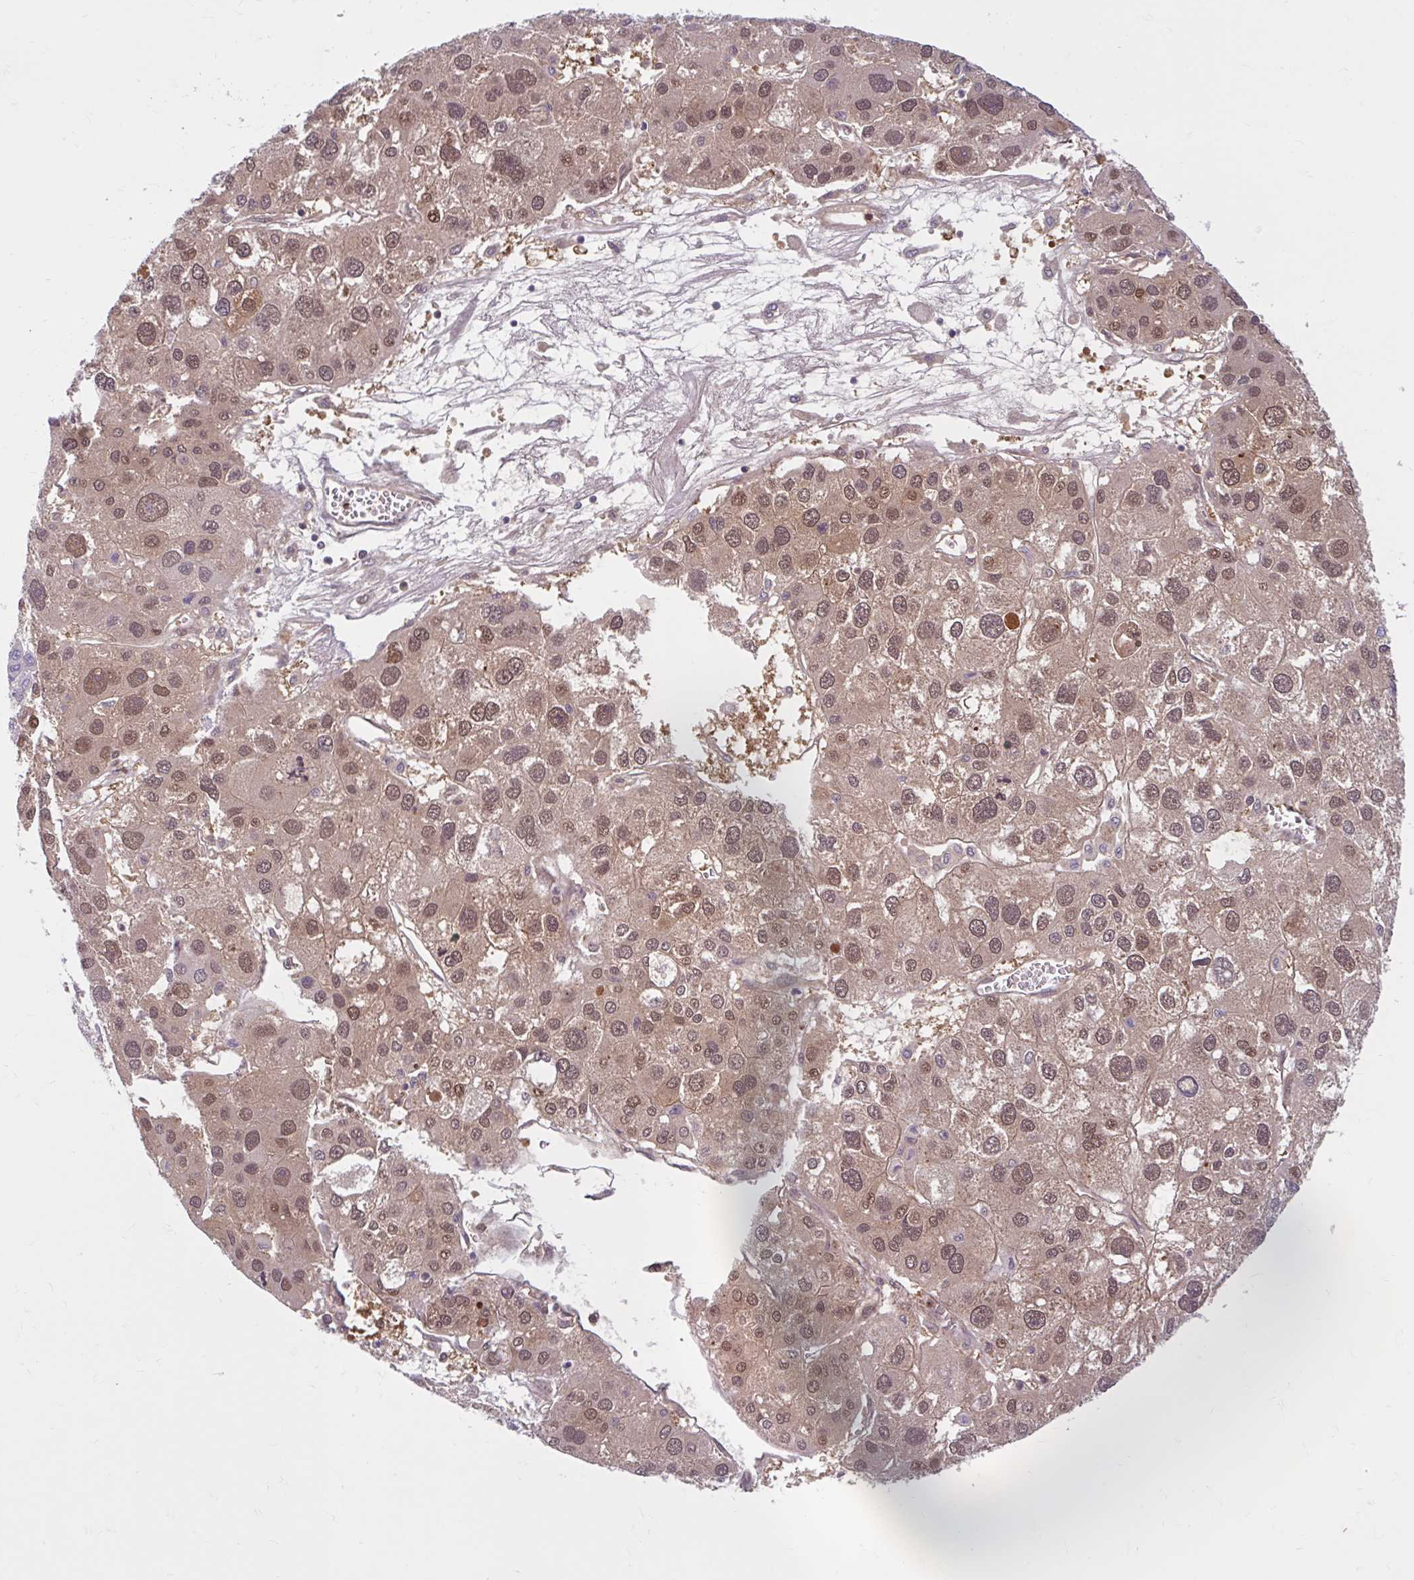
{"staining": {"intensity": "weak", "quantity": ">75%", "location": "cytoplasmic/membranous,nuclear"}, "tissue": "liver cancer", "cell_type": "Tumor cells", "image_type": "cancer", "snomed": [{"axis": "morphology", "description": "Carcinoma, Hepatocellular, NOS"}, {"axis": "topography", "description": "Liver"}], "caption": "The histopathology image displays a brown stain indicating the presence of a protein in the cytoplasmic/membranous and nuclear of tumor cells in liver cancer (hepatocellular carcinoma).", "gene": "HMBS", "patient": {"sex": "male", "age": 73}}